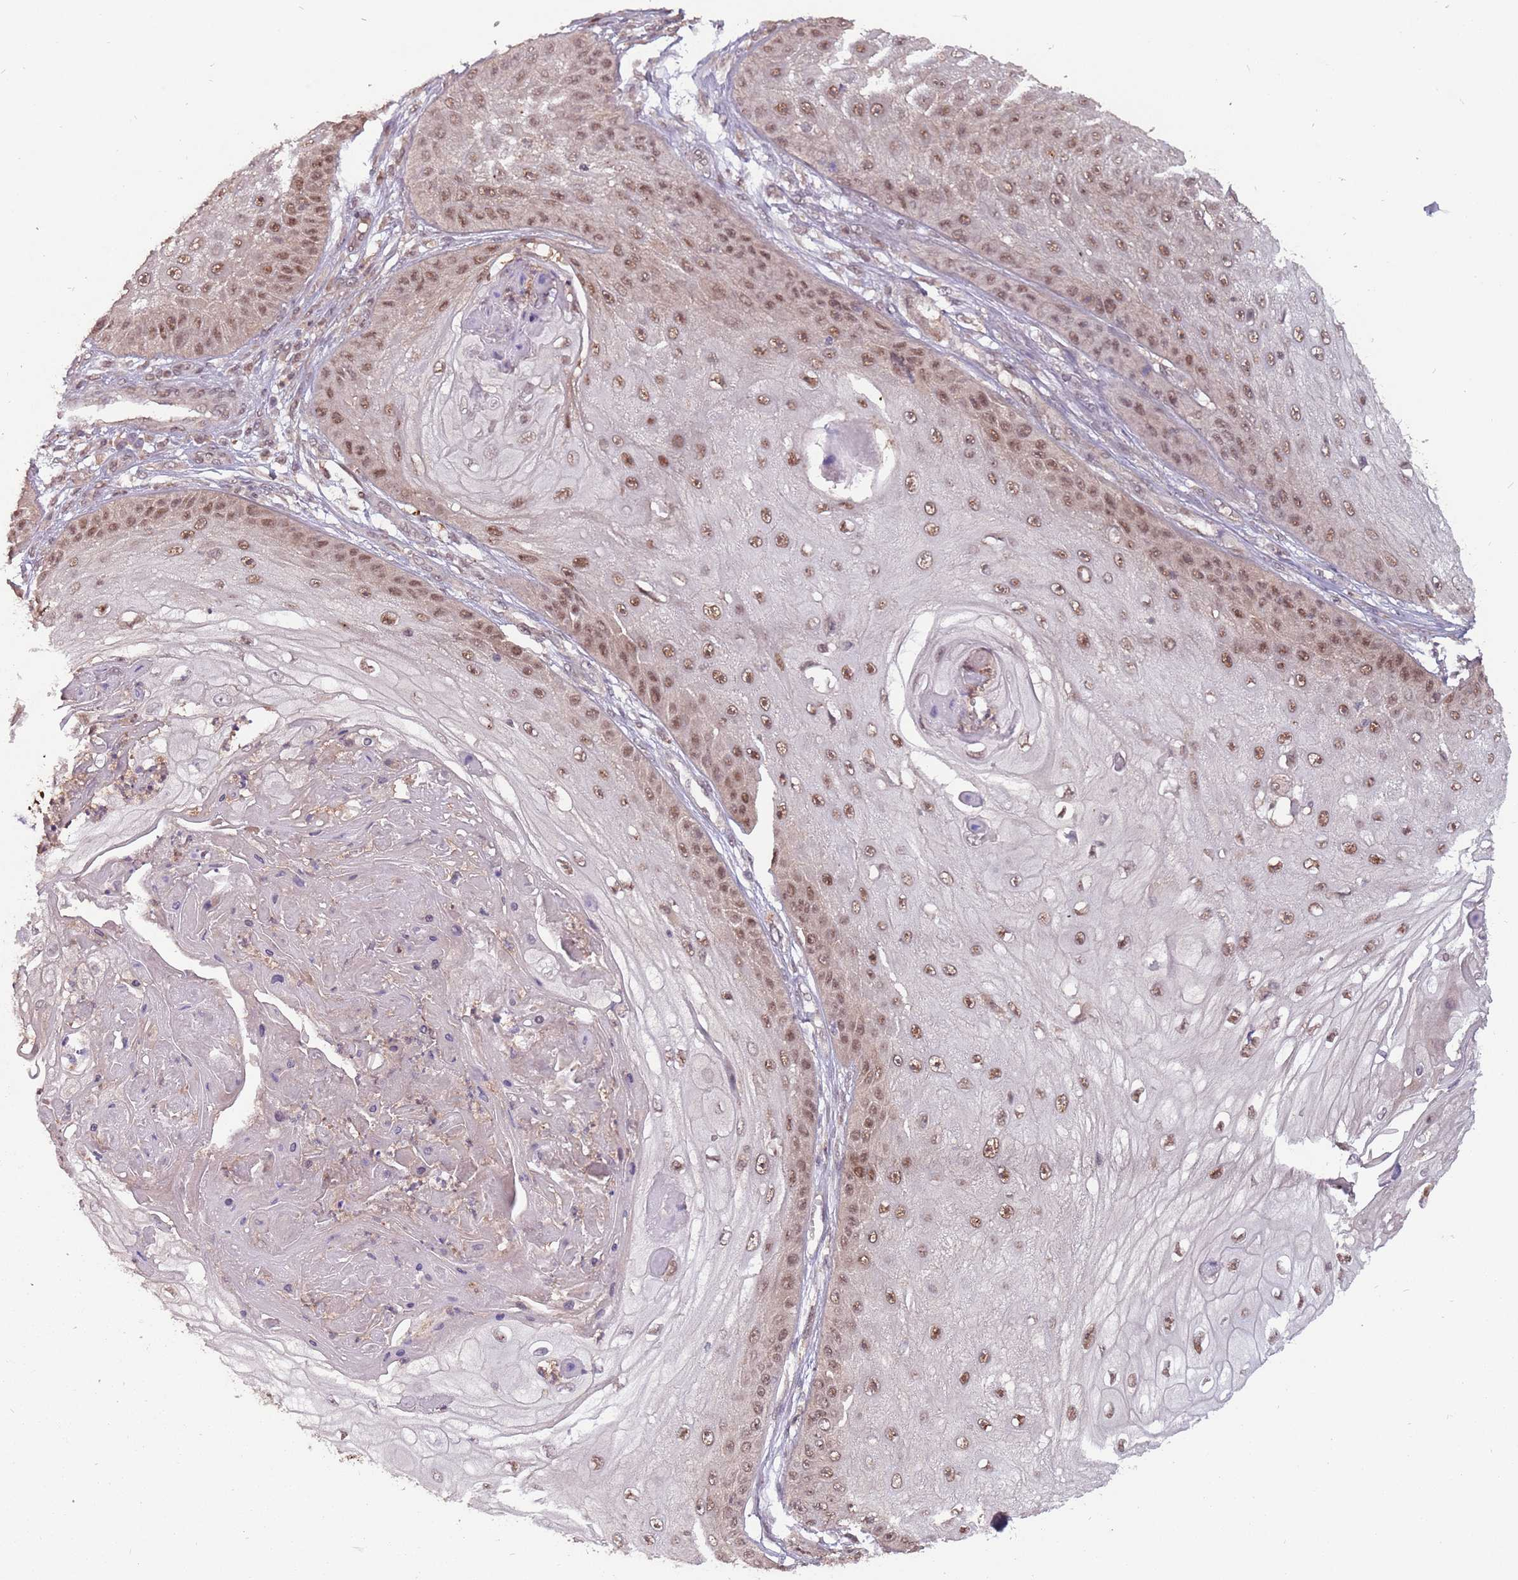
{"staining": {"intensity": "moderate", "quantity": ">75%", "location": "nuclear"}, "tissue": "skin cancer", "cell_type": "Tumor cells", "image_type": "cancer", "snomed": [{"axis": "morphology", "description": "Squamous cell carcinoma, NOS"}, {"axis": "topography", "description": "Skin"}], "caption": "High-power microscopy captured an IHC micrograph of skin cancer (squamous cell carcinoma), revealing moderate nuclear staining in approximately >75% of tumor cells.", "gene": "ZBTB5", "patient": {"sex": "male", "age": 70}}